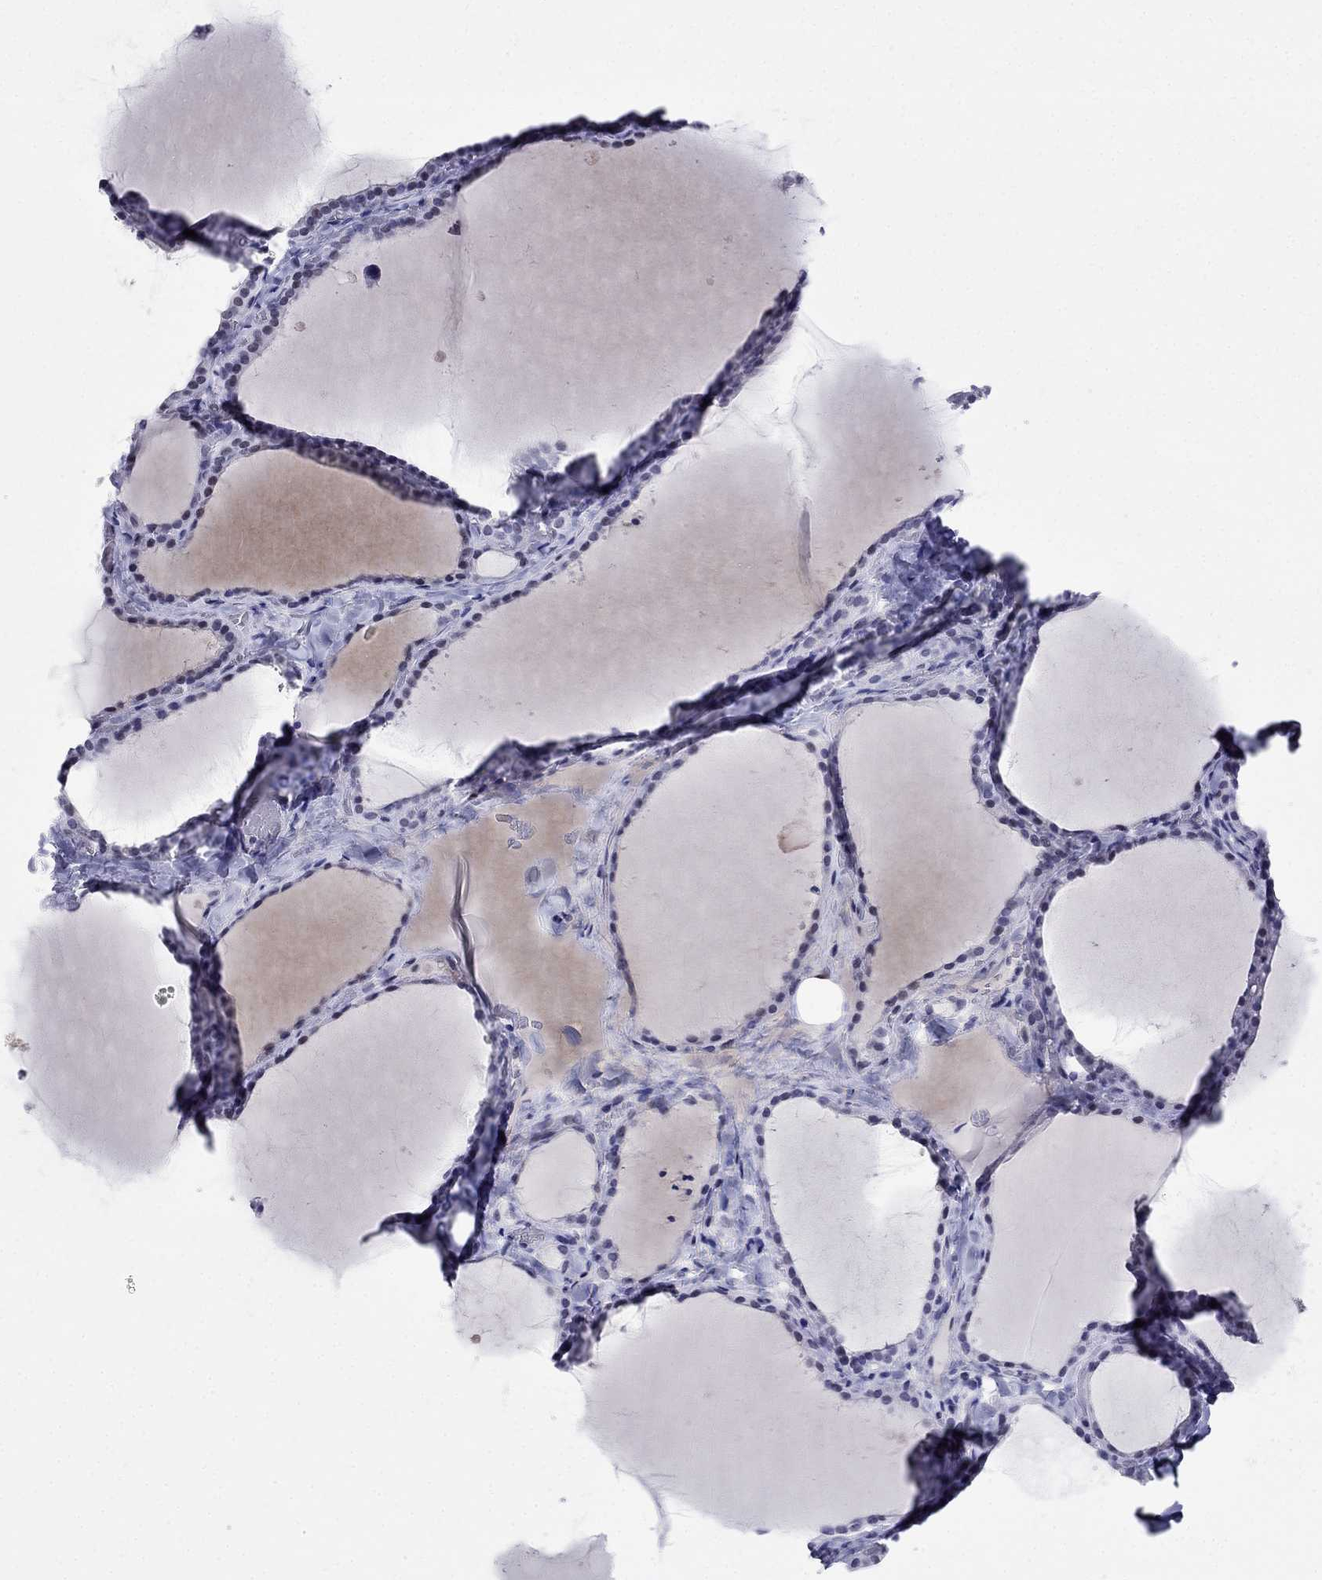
{"staining": {"intensity": "negative", "quantity": "none", "location": "none"}, "tissue": "thyroid gland", "cell_type": "Glandular cells", "image_type": "normal", "snomed": [{"axis": "morphology", "description": "Normal tissue, NOS"}, {"axis": "topography", "description": "Thyroid gland"}], "caption": "Immunohistochemical staining of normal human thyroid gland demonstrates no significant positivity in glandular cells.", "gene": "PPM1G", "patient": {"sex": "female", "age": 22}}